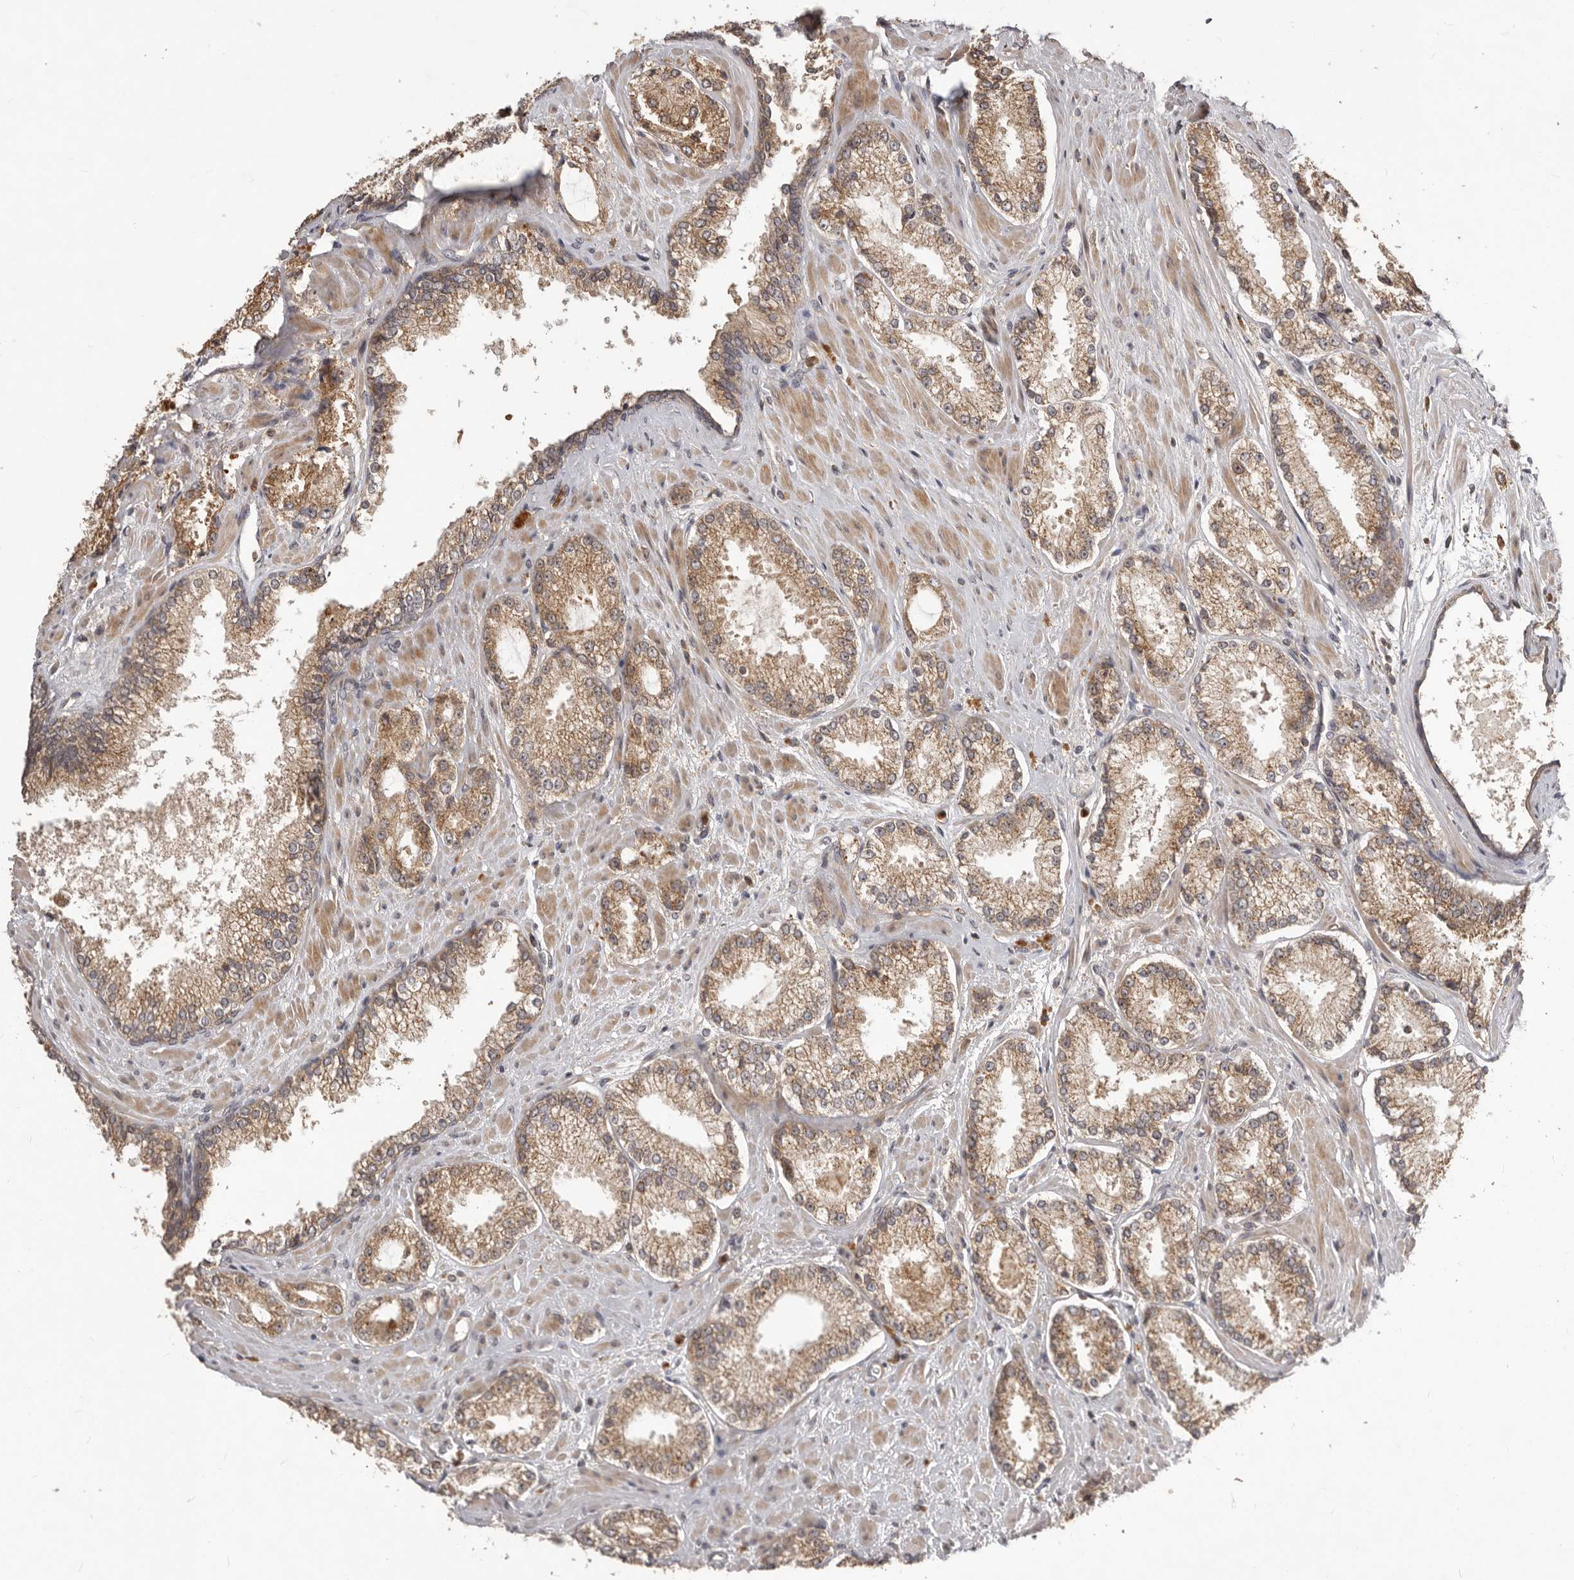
{"staining": {"intensity": "moderate", "quantity": ">75%", "location": "cytoplasmic/membranous"}, "tissue": "prostate cancer", "cell_type": "Tumor cells", "image_type": "cancer", "snomed": [{"axis": "morphology", "description": "Adenocarcinoma, High grade"}, {"axis": "topography", "description": "Prostate"}], "caption": "Brown immunohistochemical staining in high-grade adenocarcinoma (prostate) exhibits moderate cytoplasmic/membranous expression in approximately >75% of tumor cells.", "gene": "RNF187", "patient": {"sex": "male", "age": 73}}